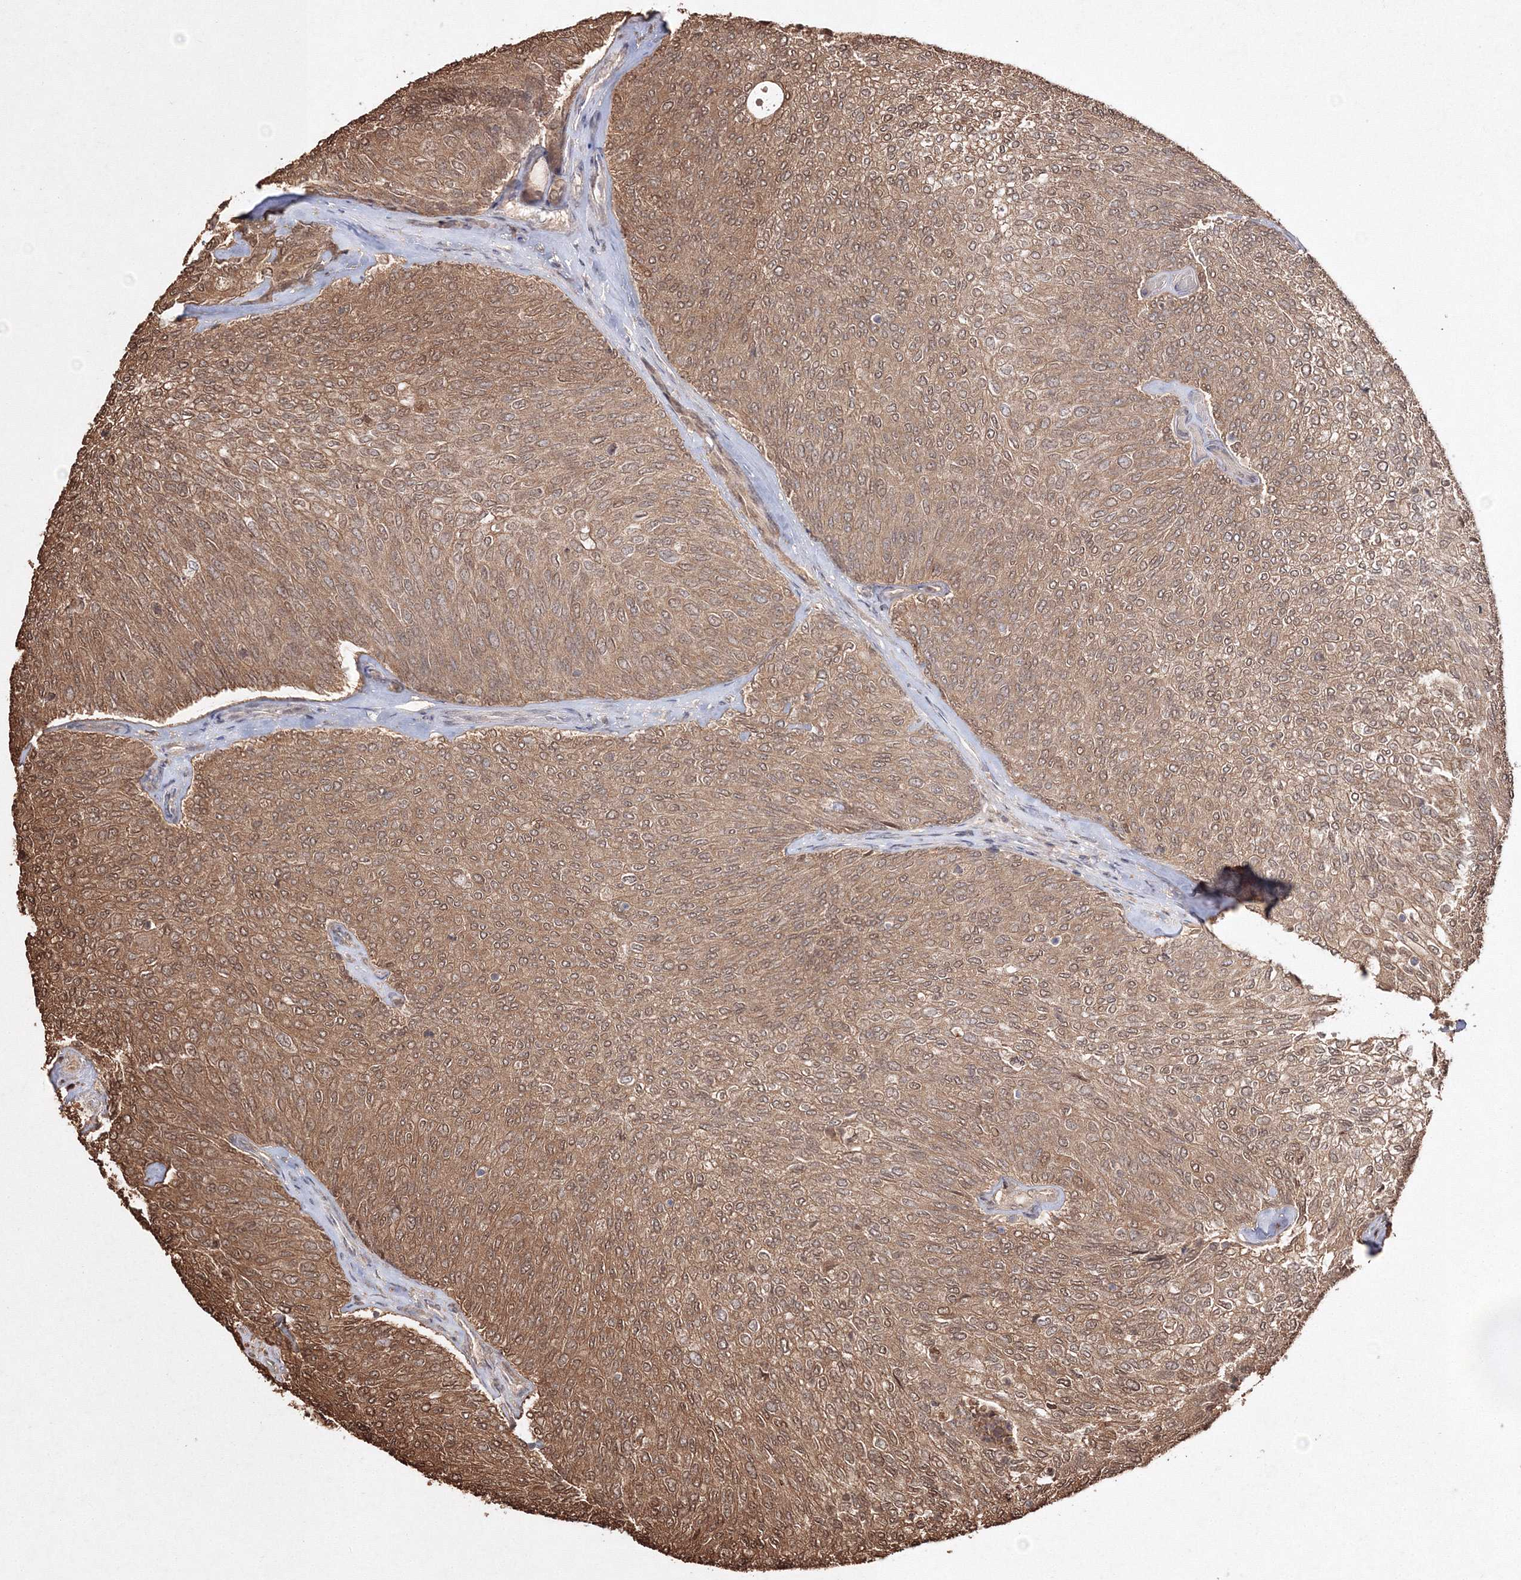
{"staining": {"intensity": "moderate", "quantity": ">75%", "location": "cytoplasmic/membranous,nuclear"}, "tissue": "urothelial cancer", "cell_type": "Tumor cells", "image_type": "cancer", "snomed": [{"axis": "morphology", "description": "Urothelial carcinoma, Low grade"}, {"axis": "topography", "description": "Urinary bladder"}], "caption": "Approximately >75% of tumor cells in human urothelial cancer show moderate cytoplasmic/membranous and nuclear protein staining as visualized by brown immunohistochemical staining.", "gene": "S100A11", "patient": {"sex": "female", "age": 79}}